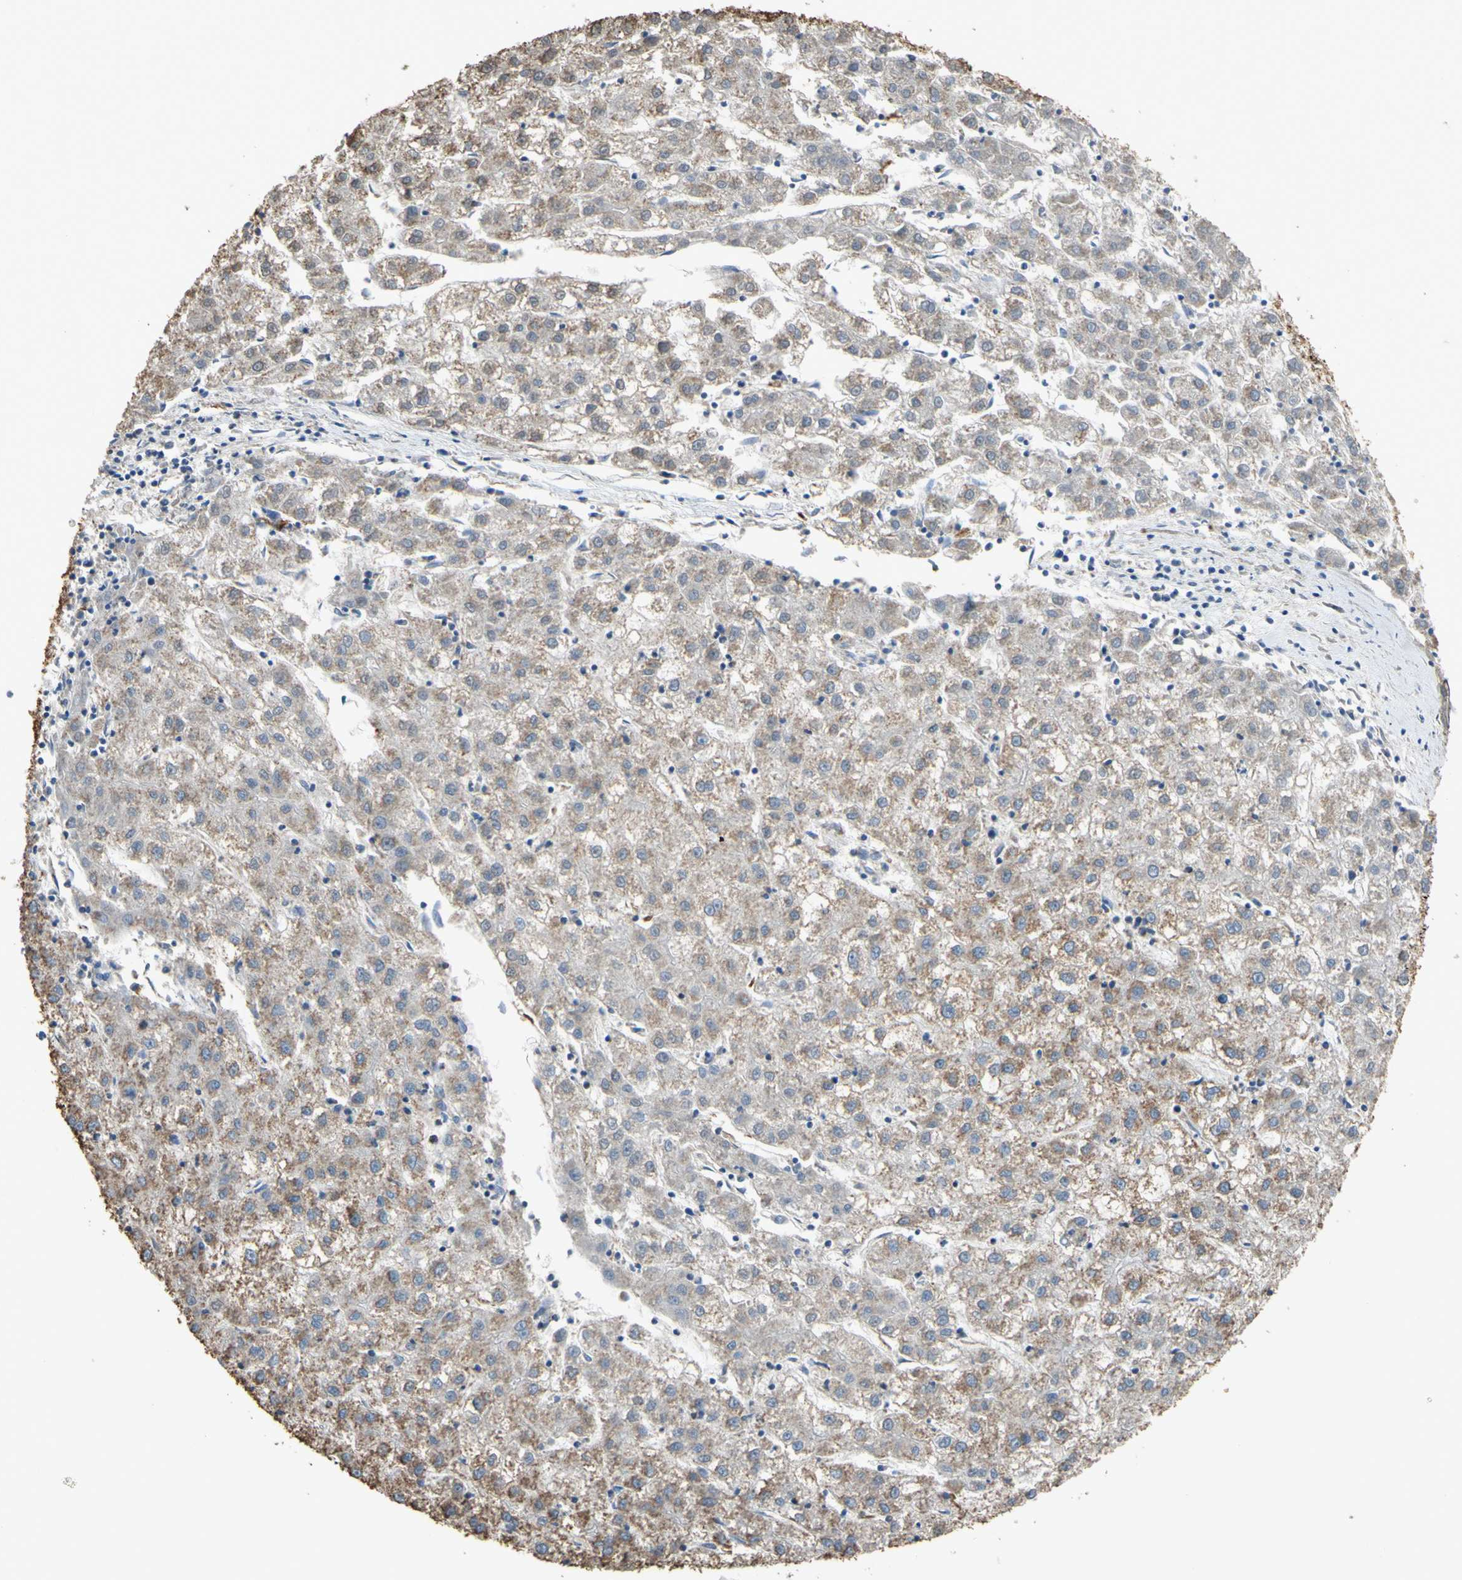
{"staining": {"intensity": "weak", "quantity": "25%-75%", "location": "cytoplasmic/membranous"}, "tissue": "liver cancer", "cell_type": "Tumor cells", "image_type": "cancer", "snomed": [{"axis": "morphology", "description": "Carcinoma, Hepatocellular, NOS"}, {"axis": "topography", "description": "Liver"}], "caption": "IHC of liver cancer exhibits low levels of weak cytoplasmic/membranous positivity in about 25%-75% of tumor cells.", "gene": "CMKLR2", "patient": {"sex": "male", "age": 72}}